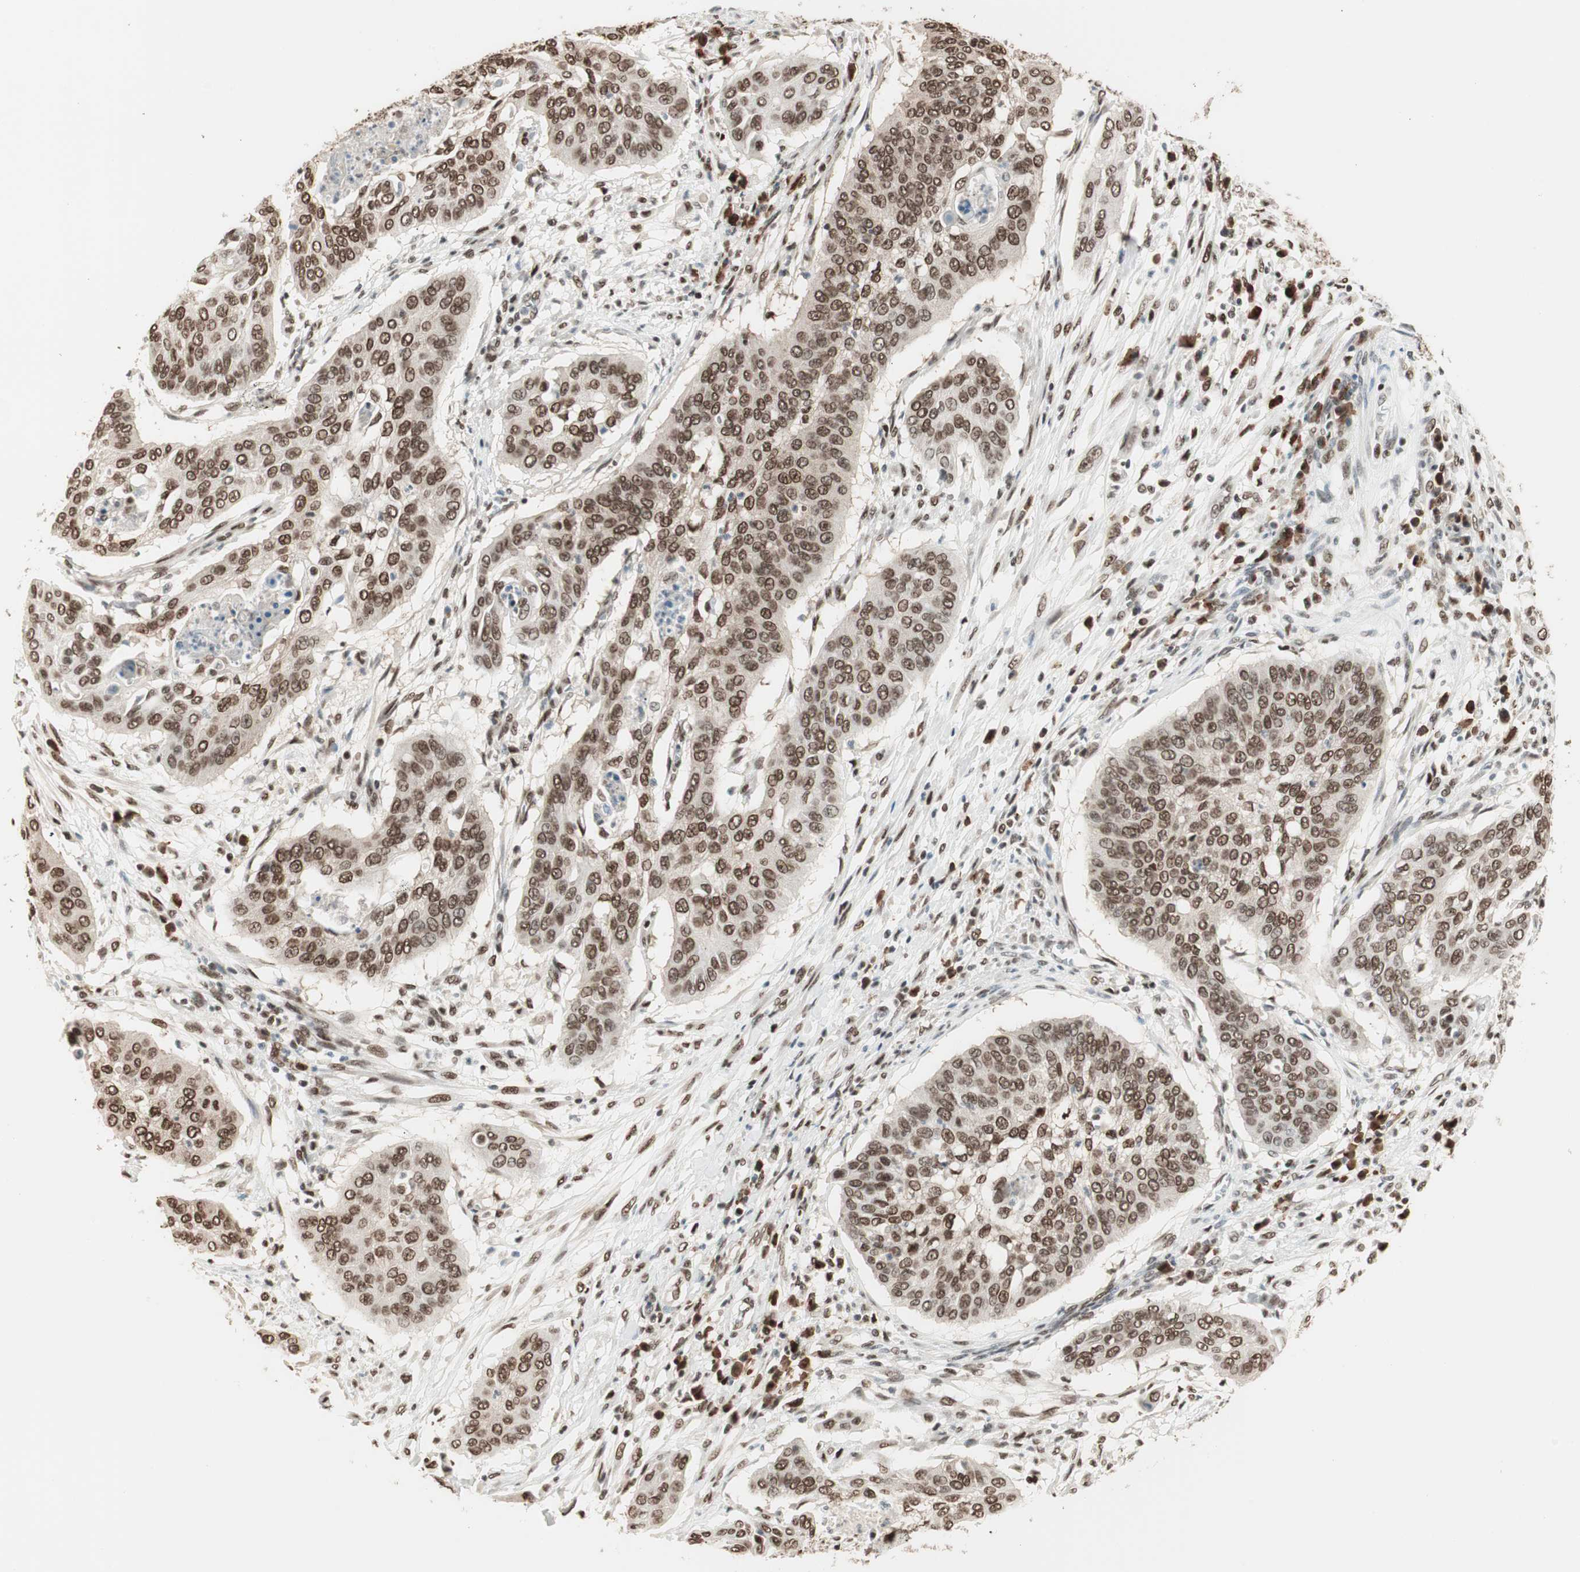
{"staining": {"intensity": "moderate", "quantity": ">75%", "location": "nuclear"}, "tissue": "cervical cancer", "cell_type": "Tumor cells", "image_type": "cancer", "snomed": [{"axis": "morphology", "description": "Squamous cell carcinoma, NOS"}, {"axis": "topography", "description": "Cervix"}], "caption": "There is medium levels of moderate nuclear expression in tumor cells of cervical cancer, as demonstrated by immunohistochemical staining (brown color).", "gene": "SMARCE1", "patient": {"sex": "female", "age": 39}}